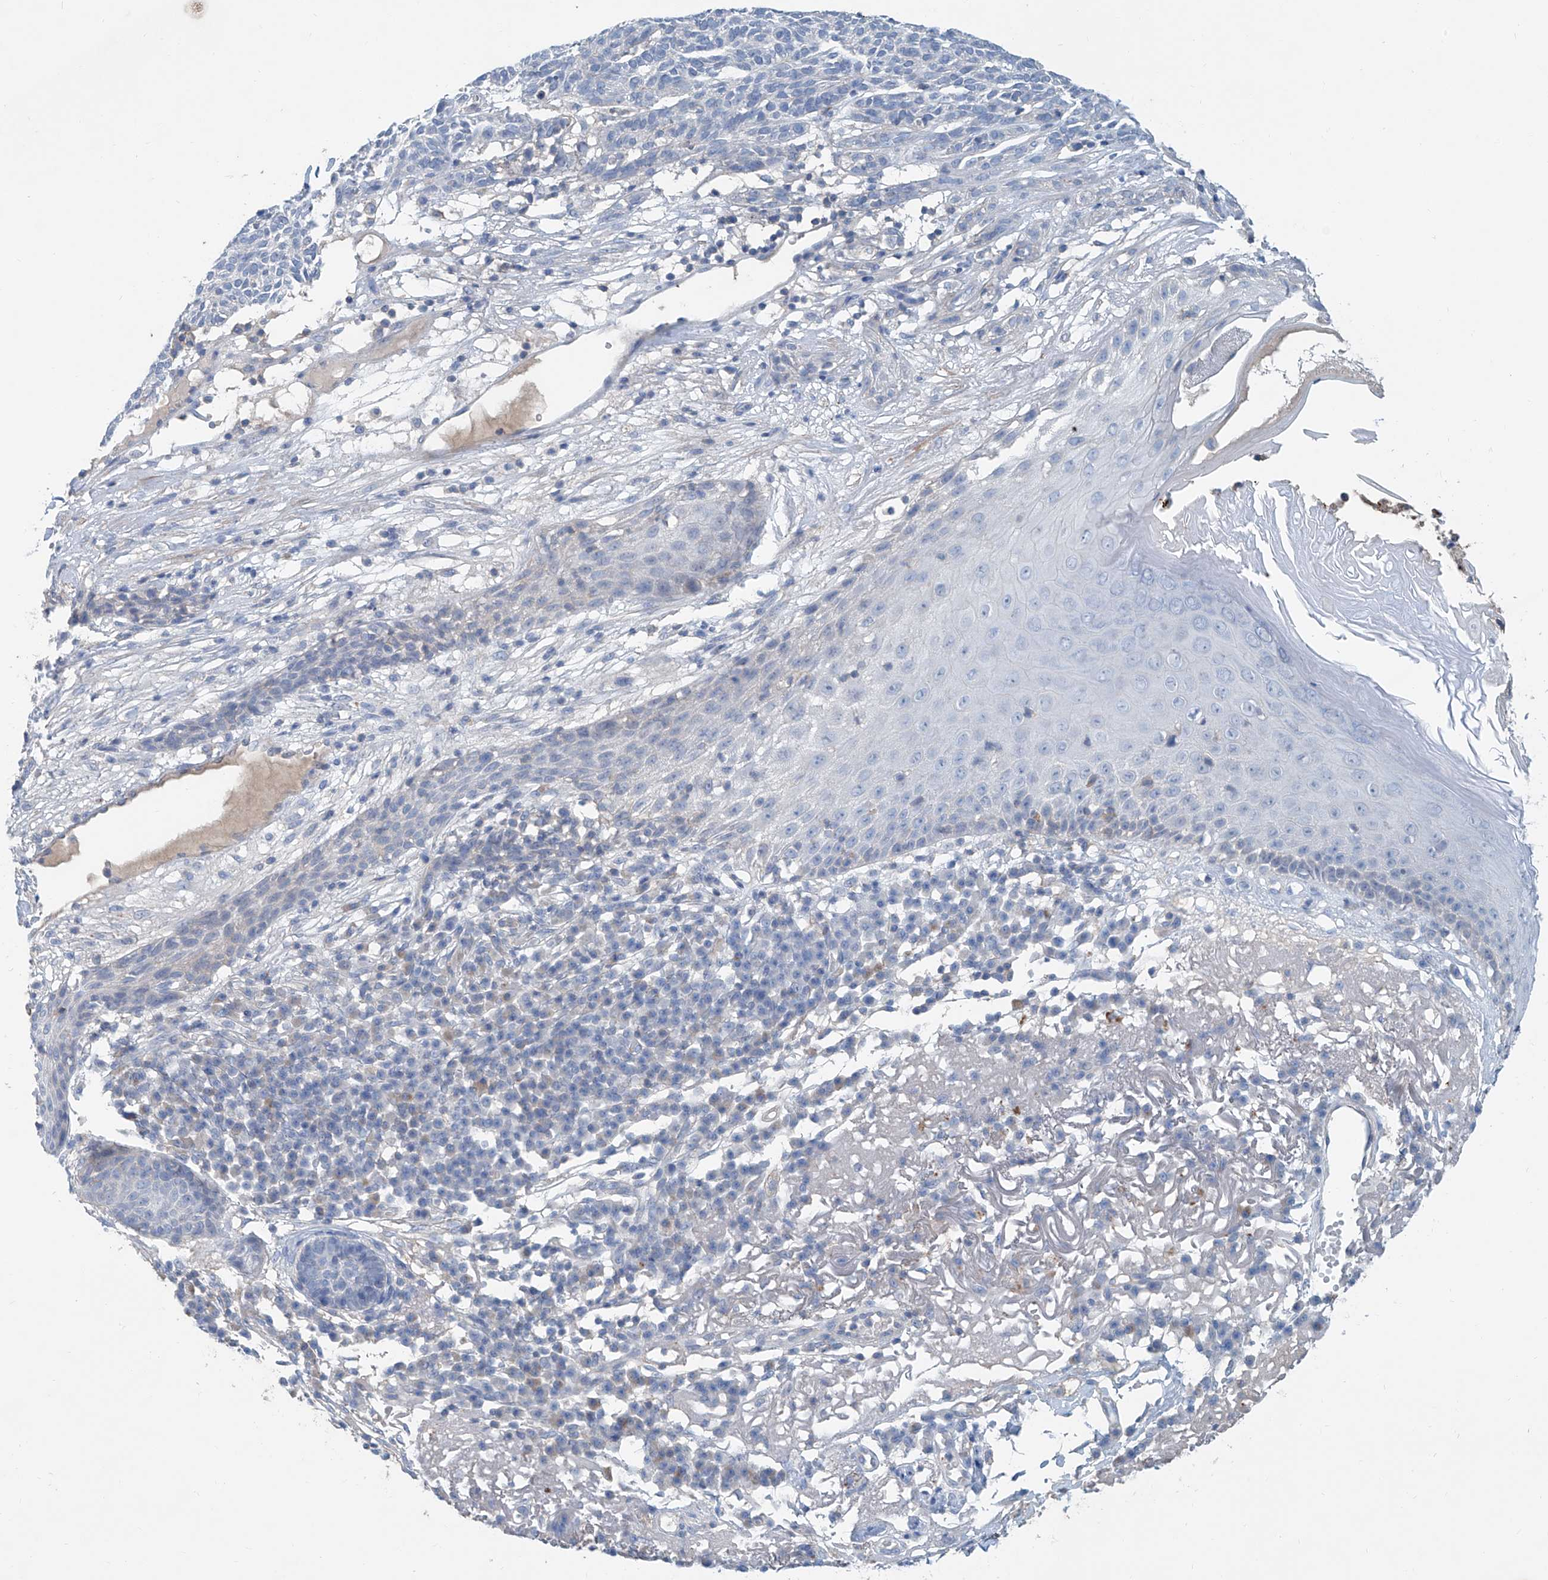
{"staining": {"intensity": "negative", "quantity": "none", "location": "none"}, "tissue": "skin cancer", "cell_type": "Tumor cells", "image_type": "cancer", "snomed": [{"axis": "morphology", "description": "Squamous cell carcinoma, NOS"}, {"axis": "topography", "description": "Skin"}], "caption": "A micrograph of human skin cancer is negative for staining in tumor cells.", "gene": "ANKRD34A", "patient": {"sex": "female", "age": 90}}